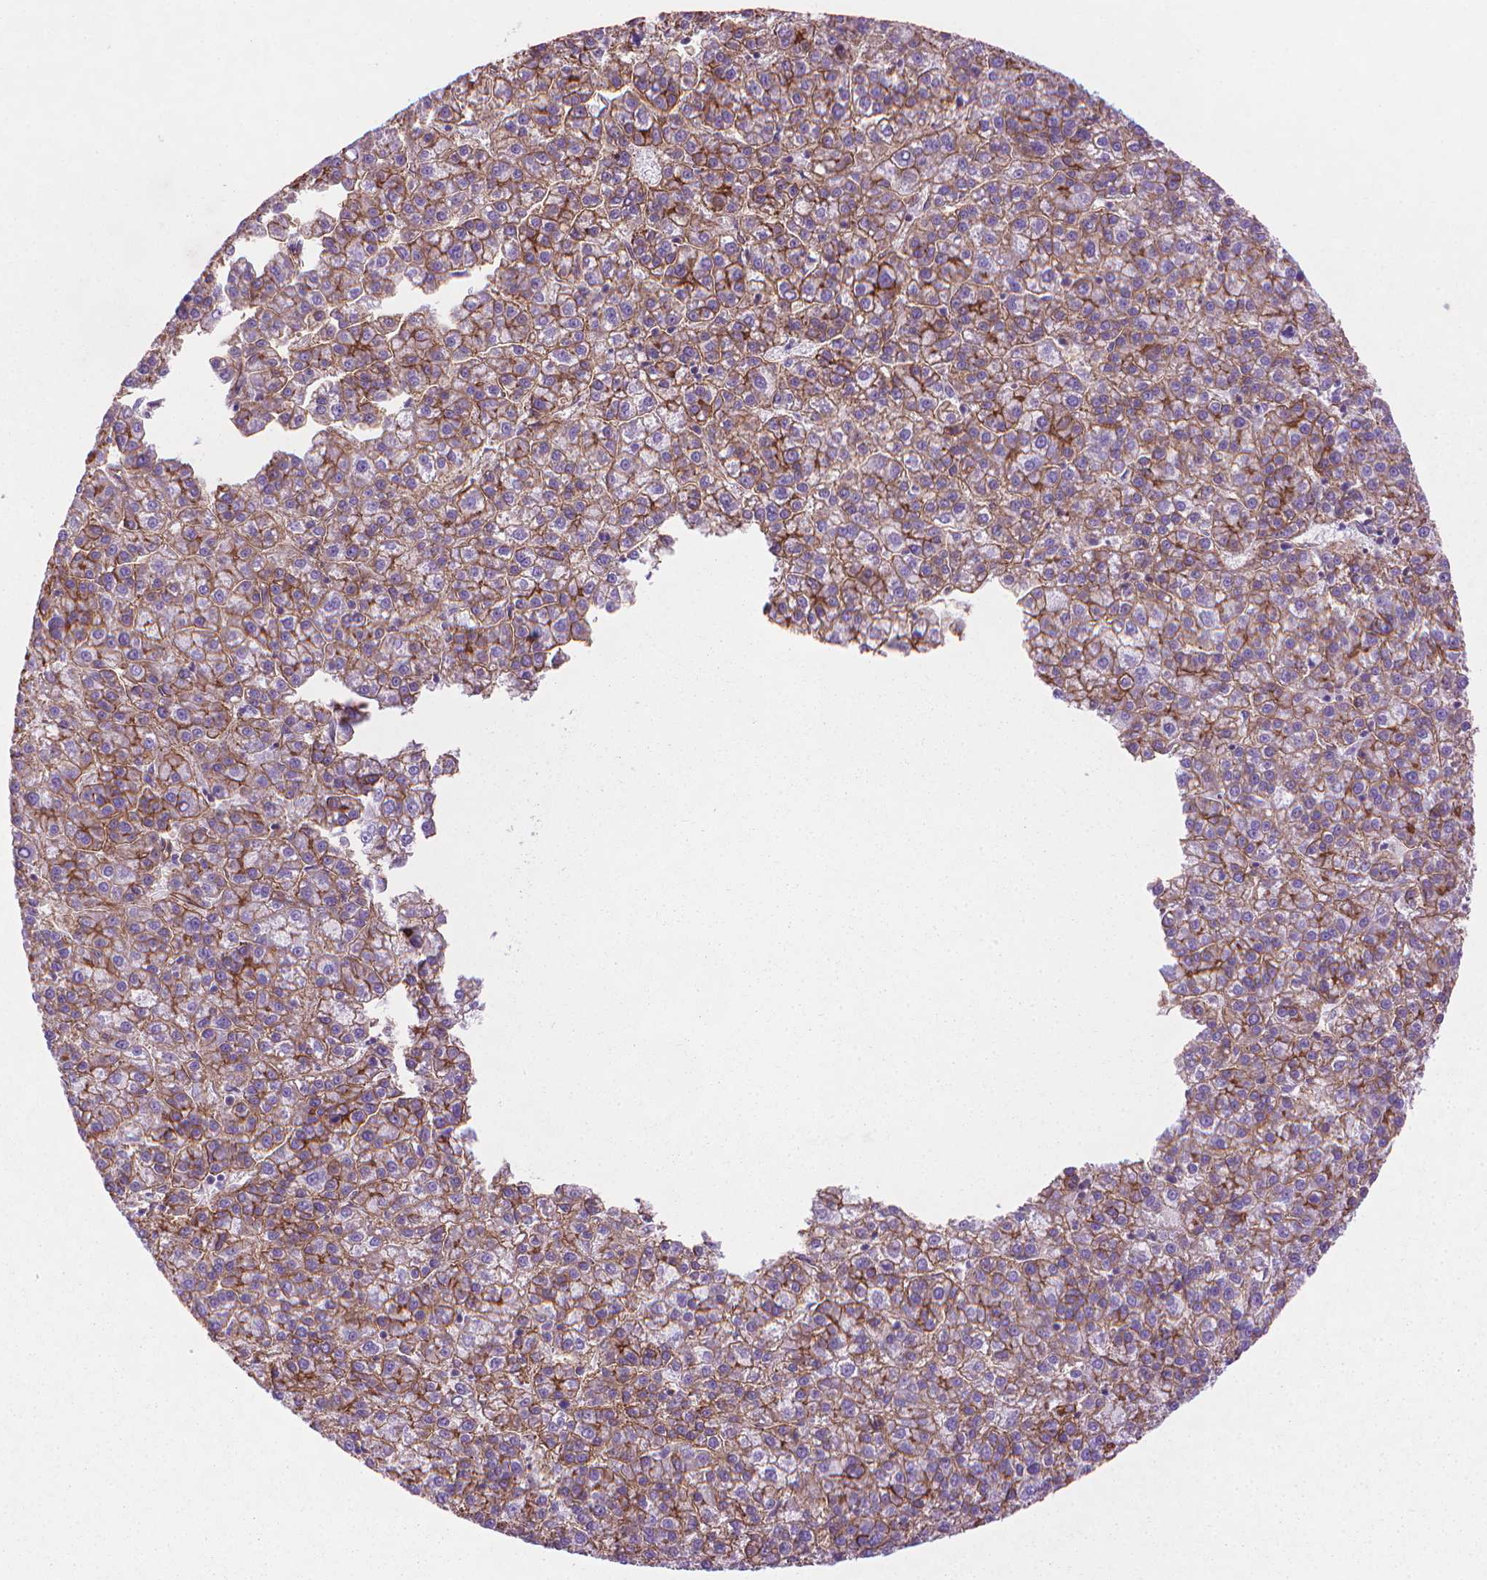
{"staining": {"intensity": "moderate", "quantity": ">75%", "location": "cytoplasmic/membranous"}, "tissue": "liver cancer", "cell_type": "Tumor cells", "image_type": "cancer", "snomed": [{"axis": "morphology", "description": "Carcinoma, Hepatocellular, NOS"}, {"axis": "topography", "description": "Liver"}], "caption": "A brown stain labels moderate cytoplasmic/membranous expression of a protein in liver cancer tumor cells. (brown staining indicates protein expression, while blue staining denotes nuclei).", "gene": "TENT5A", "patient": {"sex": "female", "age": 58}}